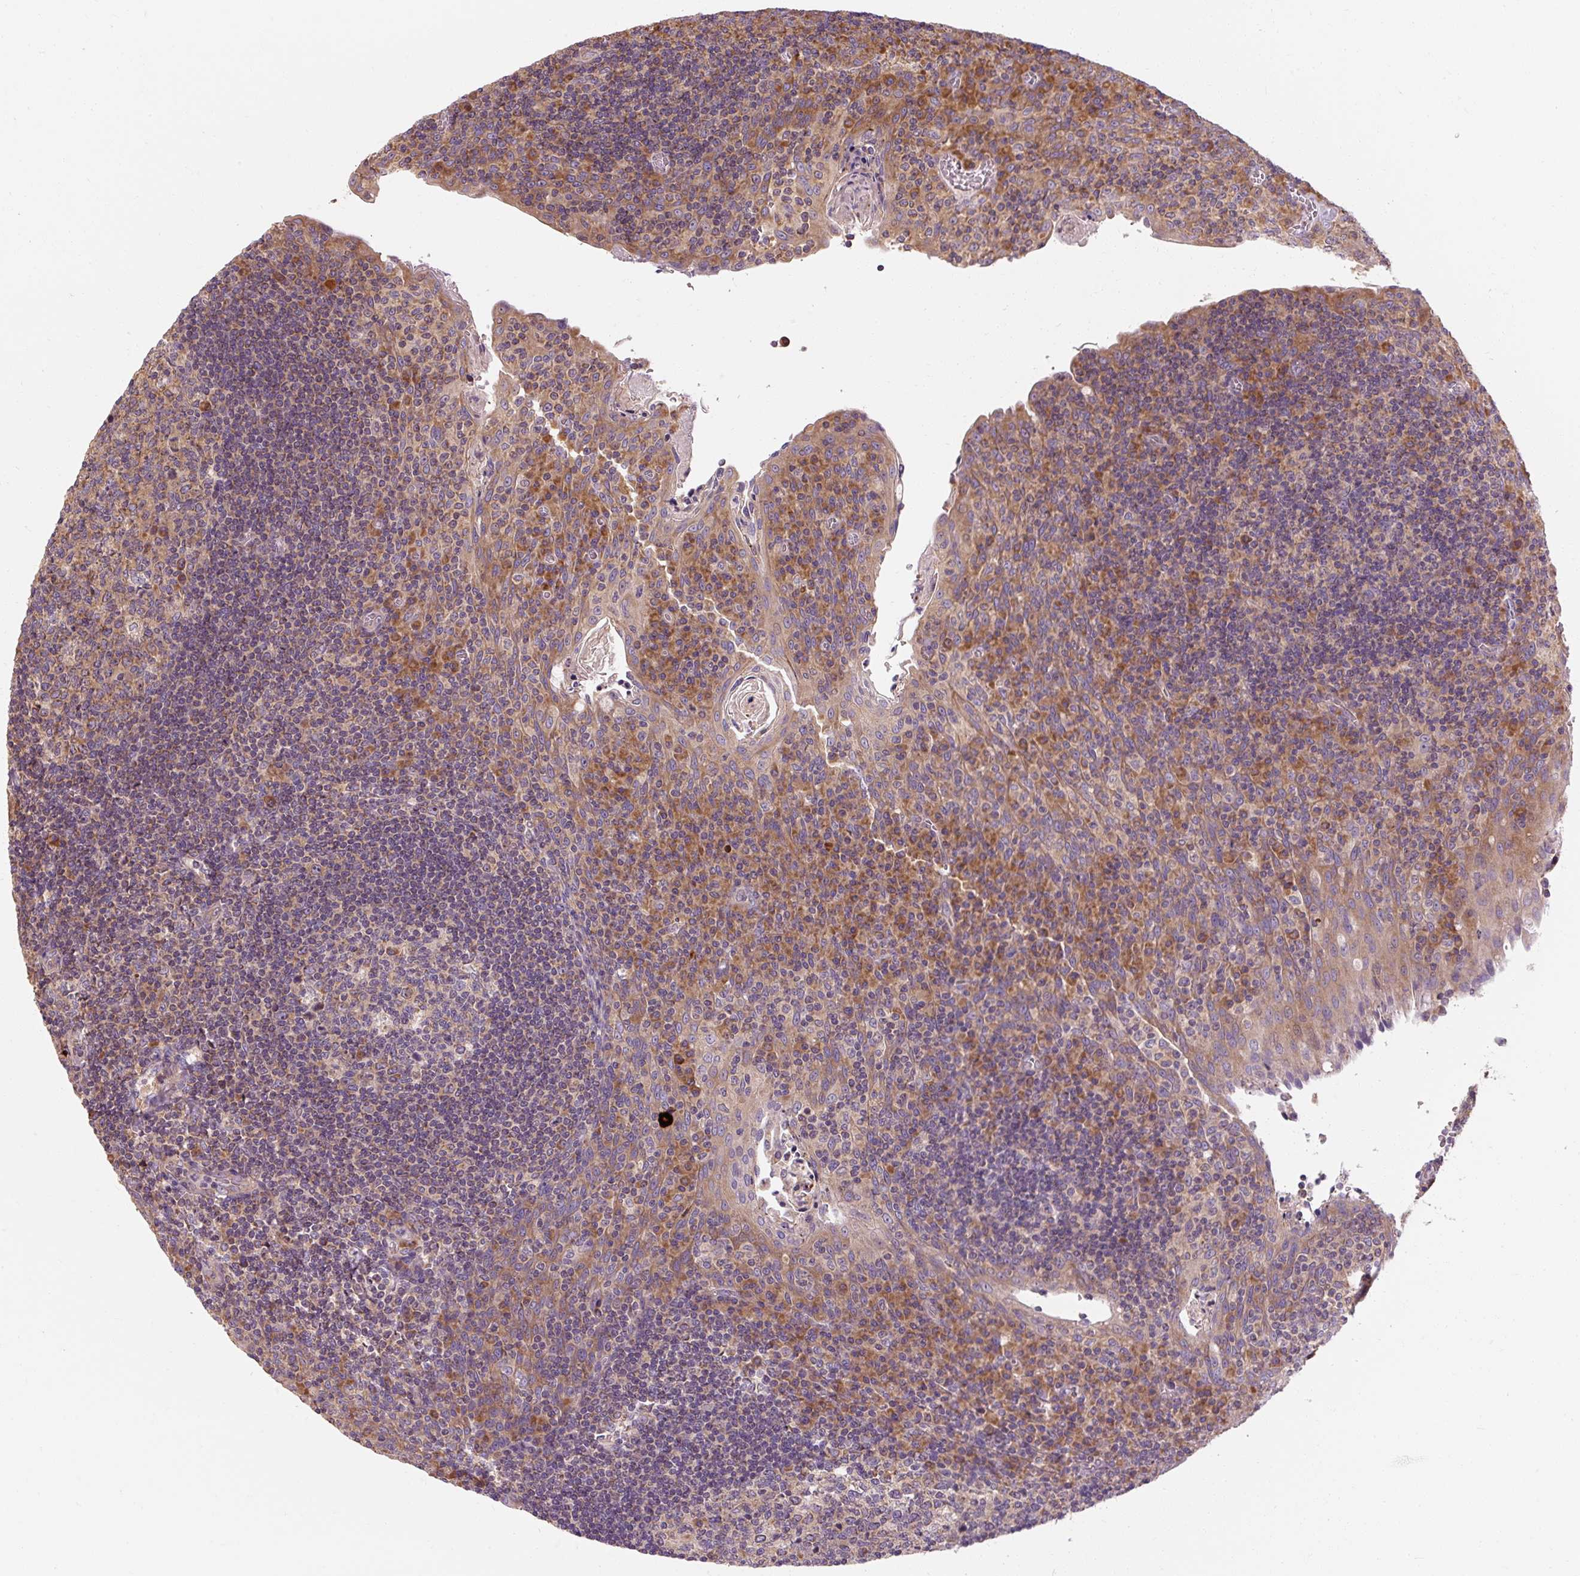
{"staining": {"intensity": "moderate", "quantity": "<25%", "location": "cytoplasmic/membranous"}, "tissue": "tonsil", "cell_type": "Germinal center cells", "image_type": "normal", "snomed": [{"axis": "morphology", "description": "Normal tissue, NOS"}, {"axis": "topography", "description": "Tonsil"}], "caption": "Protein expression analysis of normal tonsil reveals moderate cytoplasmic/membranous expression in about <25% of germinal center cells.", "gene": "PRSS48", "patient": {"sex": "male", "age": 17}}